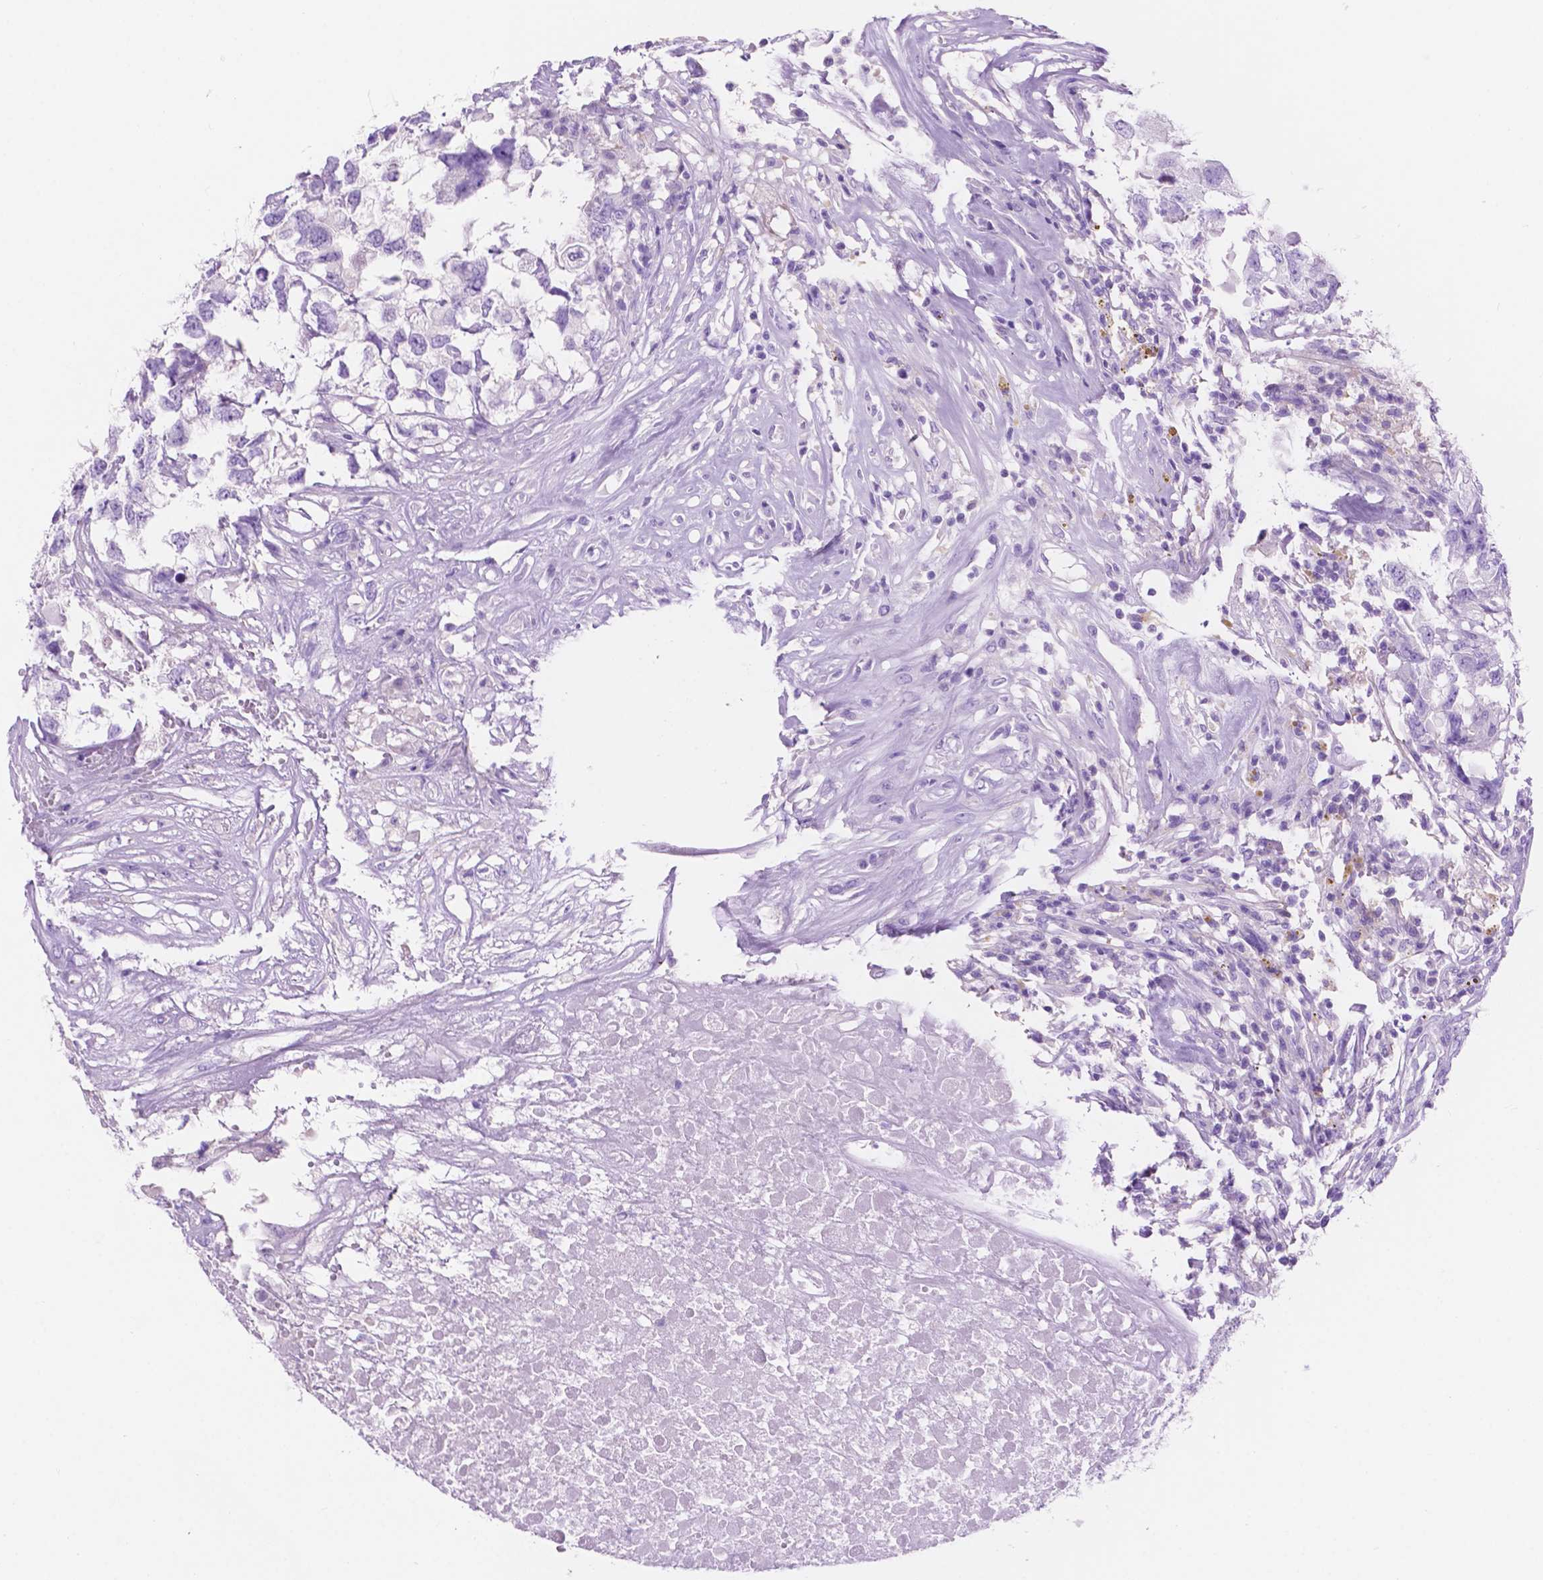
{"staining": {"intensity": "negative", "quantity": "none", "location": "none"}, "tissue": "testis cancer", "cell_type": "Tumor cells", "image_type": "cancer", "snomed": [{"axis": "morphology", "description": "Carcinoma, Embryonal, NOS"}, {"axis": "topography", "description": "Testis"}], "caption": "IHC histopathology image of testis cancer stained for a protein (brown), which shows no staining in tumor cells.", "gene": "IGFN1", "patient": {"sex": "male", "age": 83}}